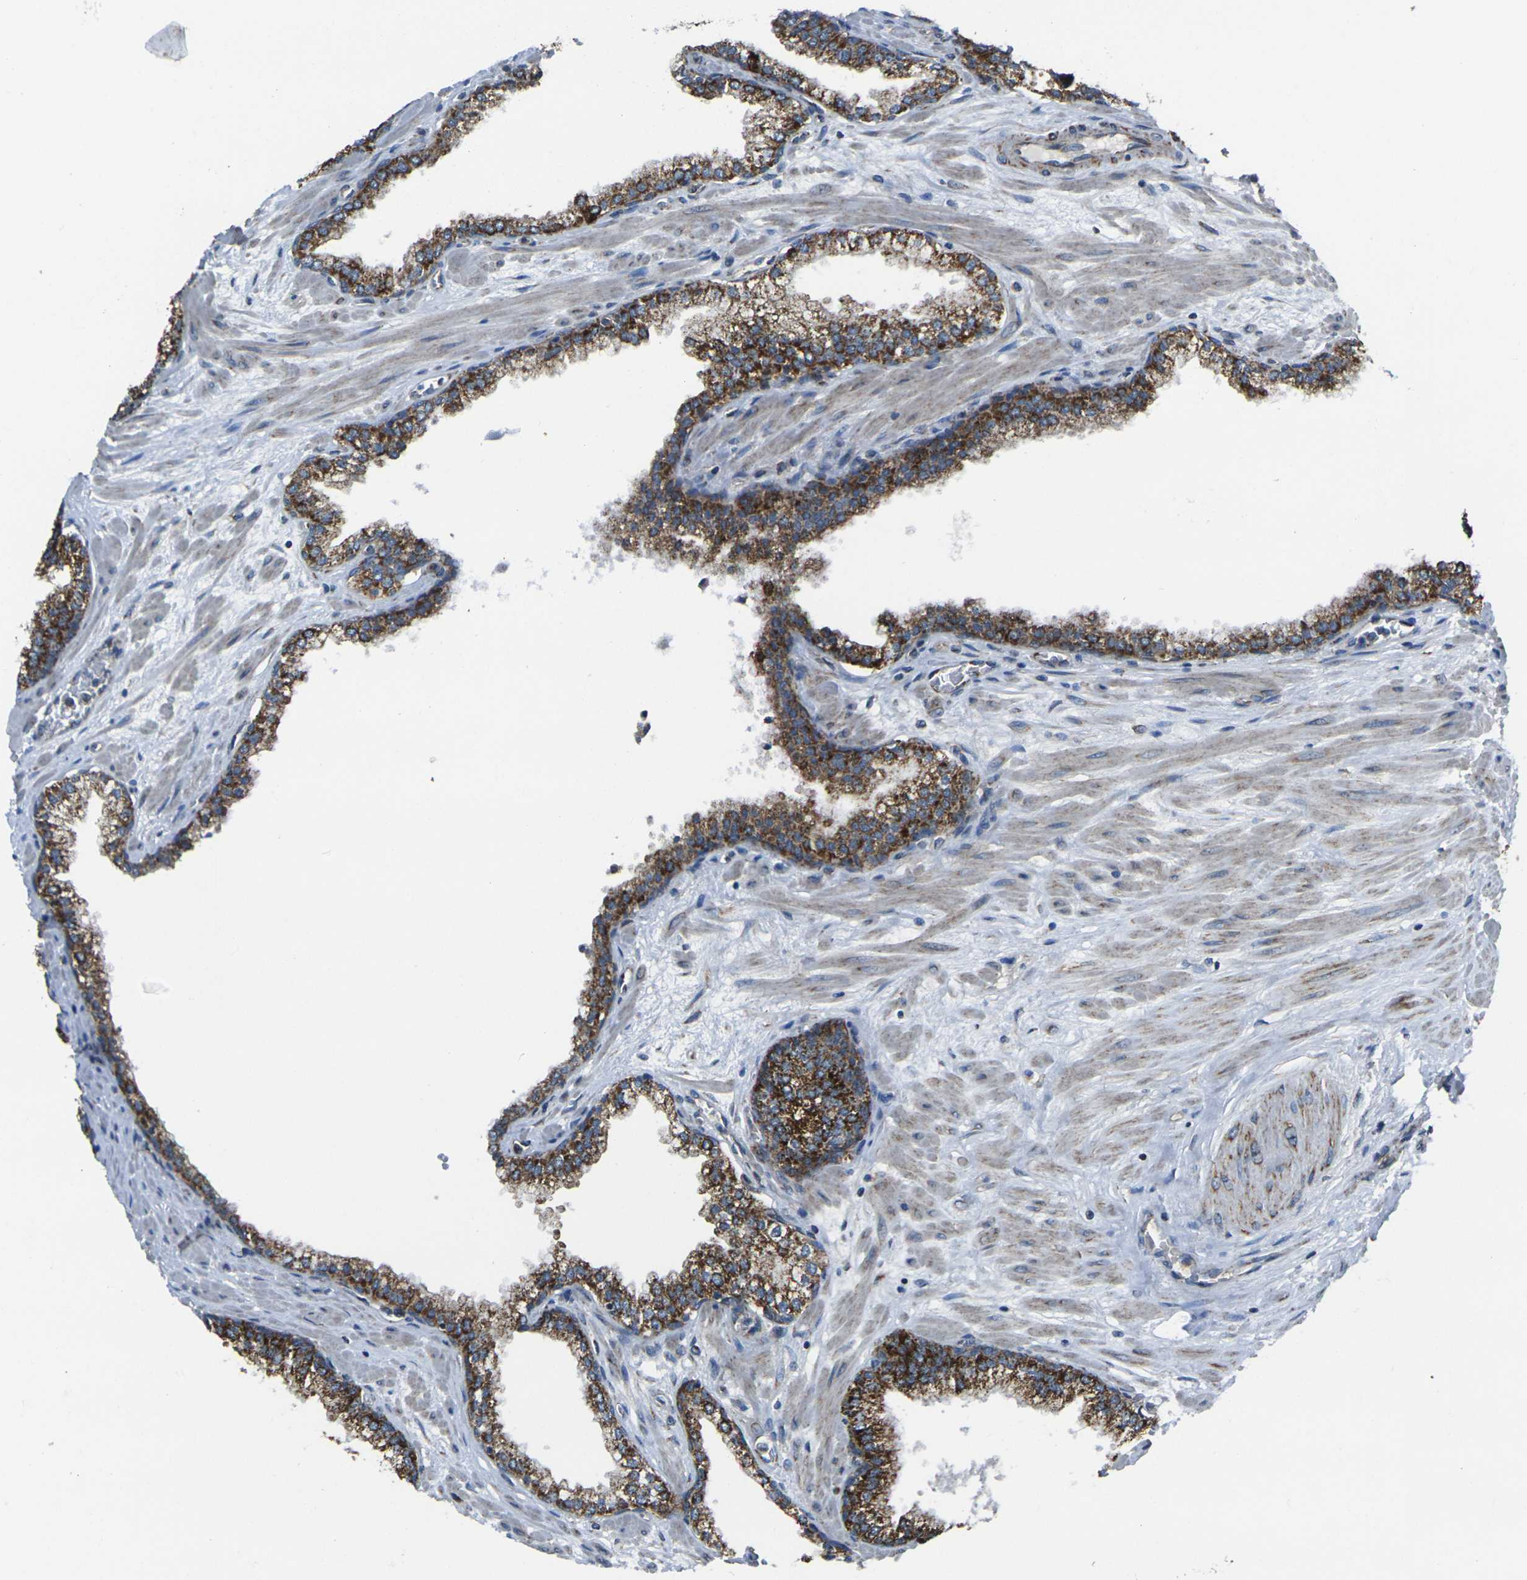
{"staining": {"intensity": "strong", "quantity": ">75%", "location": "cytoplasmic/membranous"}, "tissue": "prostate", "cell_type": "Glandular cells", "image_type": "normal", "snomed": [{"axis": "morphology", "description": "Normal tissue, NOS"}, {"axis": "morphology", "description": "Urothelial carcinoma, Low grade"}, {"axis": "topography", "description": "Urinary bladder"}, {"axis": "topography", "description": "Prostate"}], "caption": "Immunohistochemistry (IHC) of benign human prostate demonstrates high levels of strong cytoplasmic/membranous staining in approximately >75% of glandular cells.", "gene": "TMEM120B", "patient": {"sex": "male", "age": 60}}